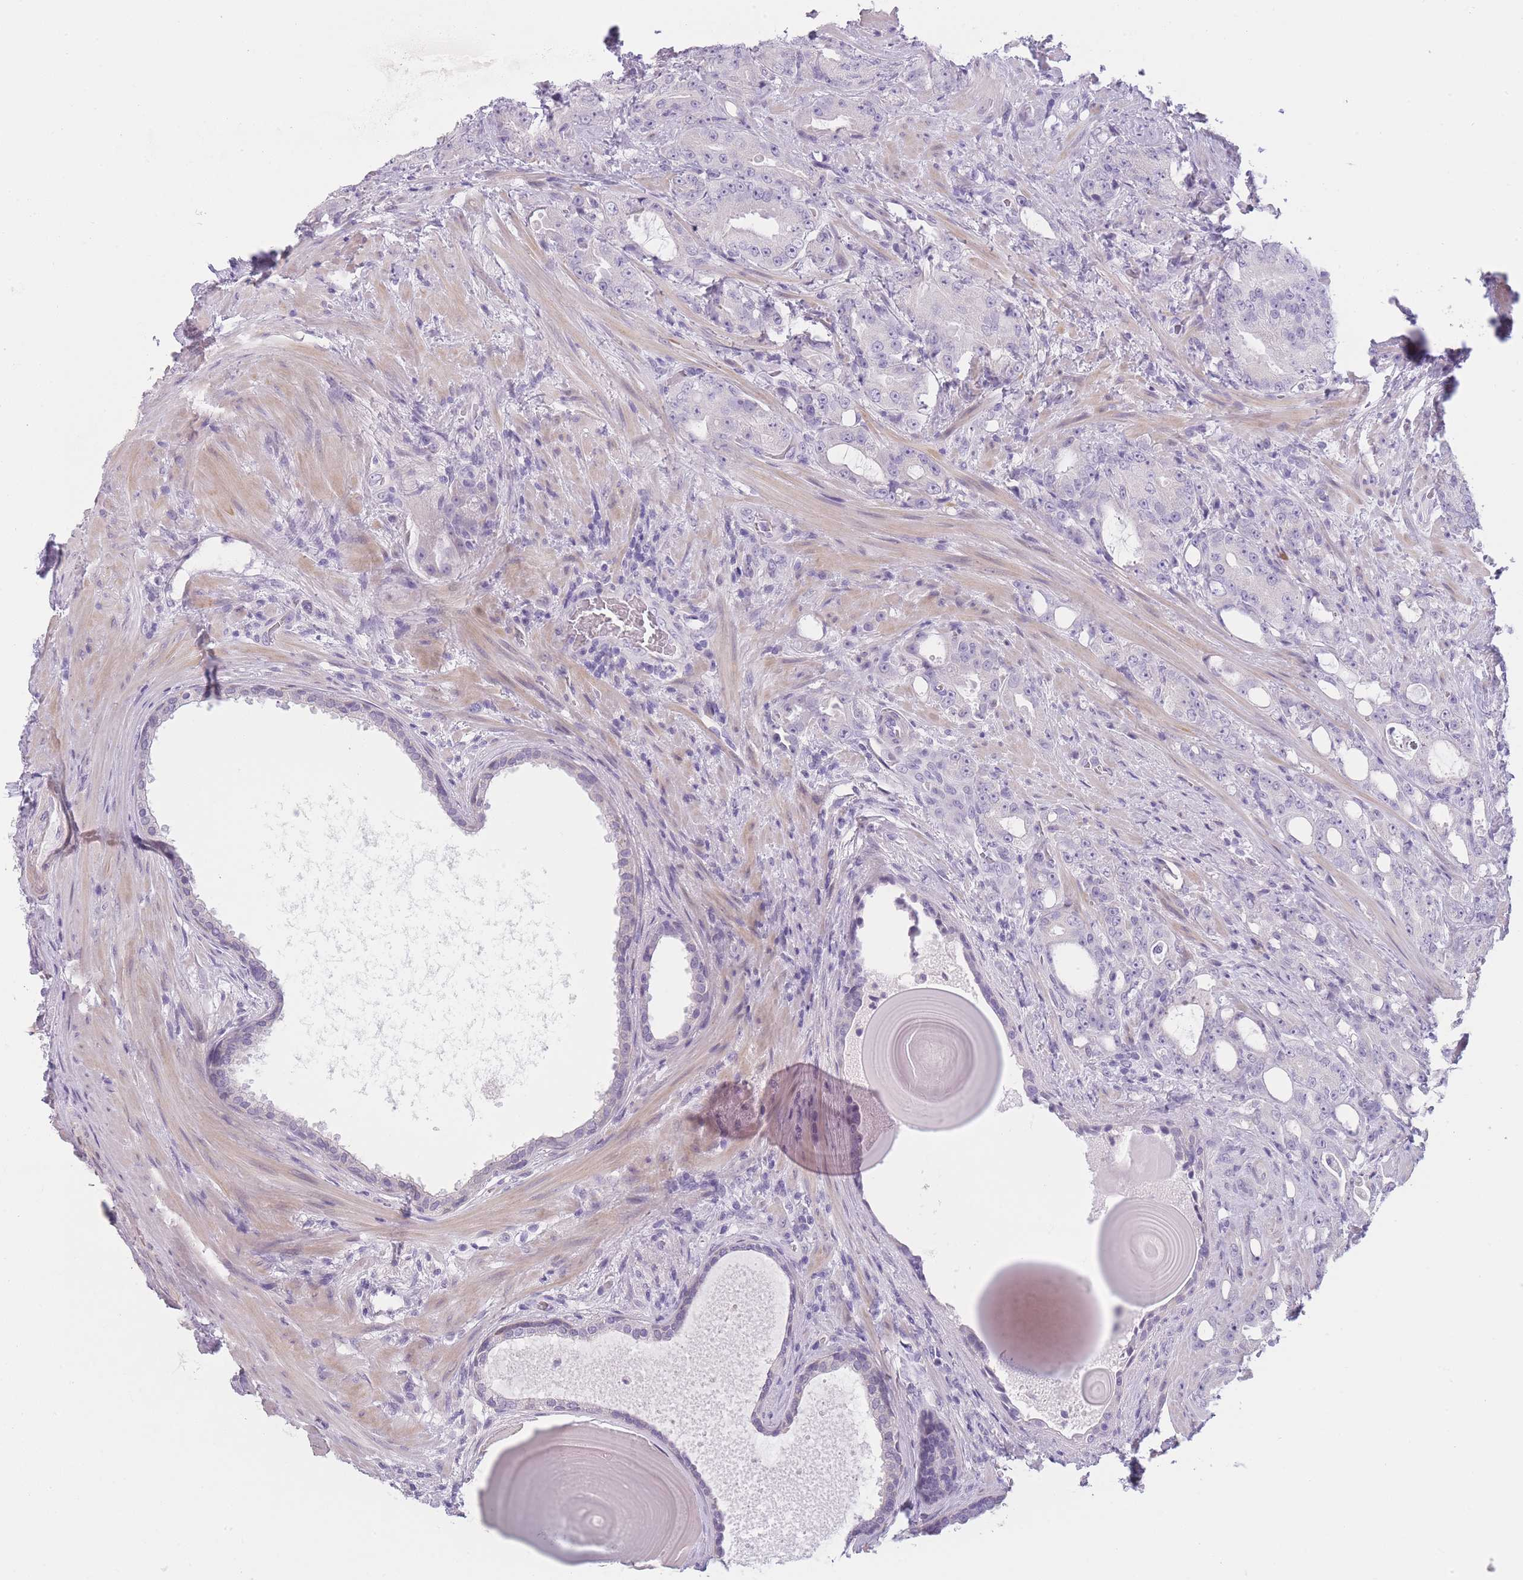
{"staining": {"intensity": "negative", "quantity": "none", "location": "none"}, "tissue": "prostate cancer", "cell_type": "Tumor cells", "image_type": "cancer", "snomed": [{"axis": "morphology", "description": "Adenocarcinoma, High grade"}, {"axis": "topography", "description": "Prostate"}], "caption": "DAB immunohistochemical staining of prostate cancer shows no significant positivity in tumor cells.", "gene": "TMEM236", "patient": {"sex": "male", "age": 69}}